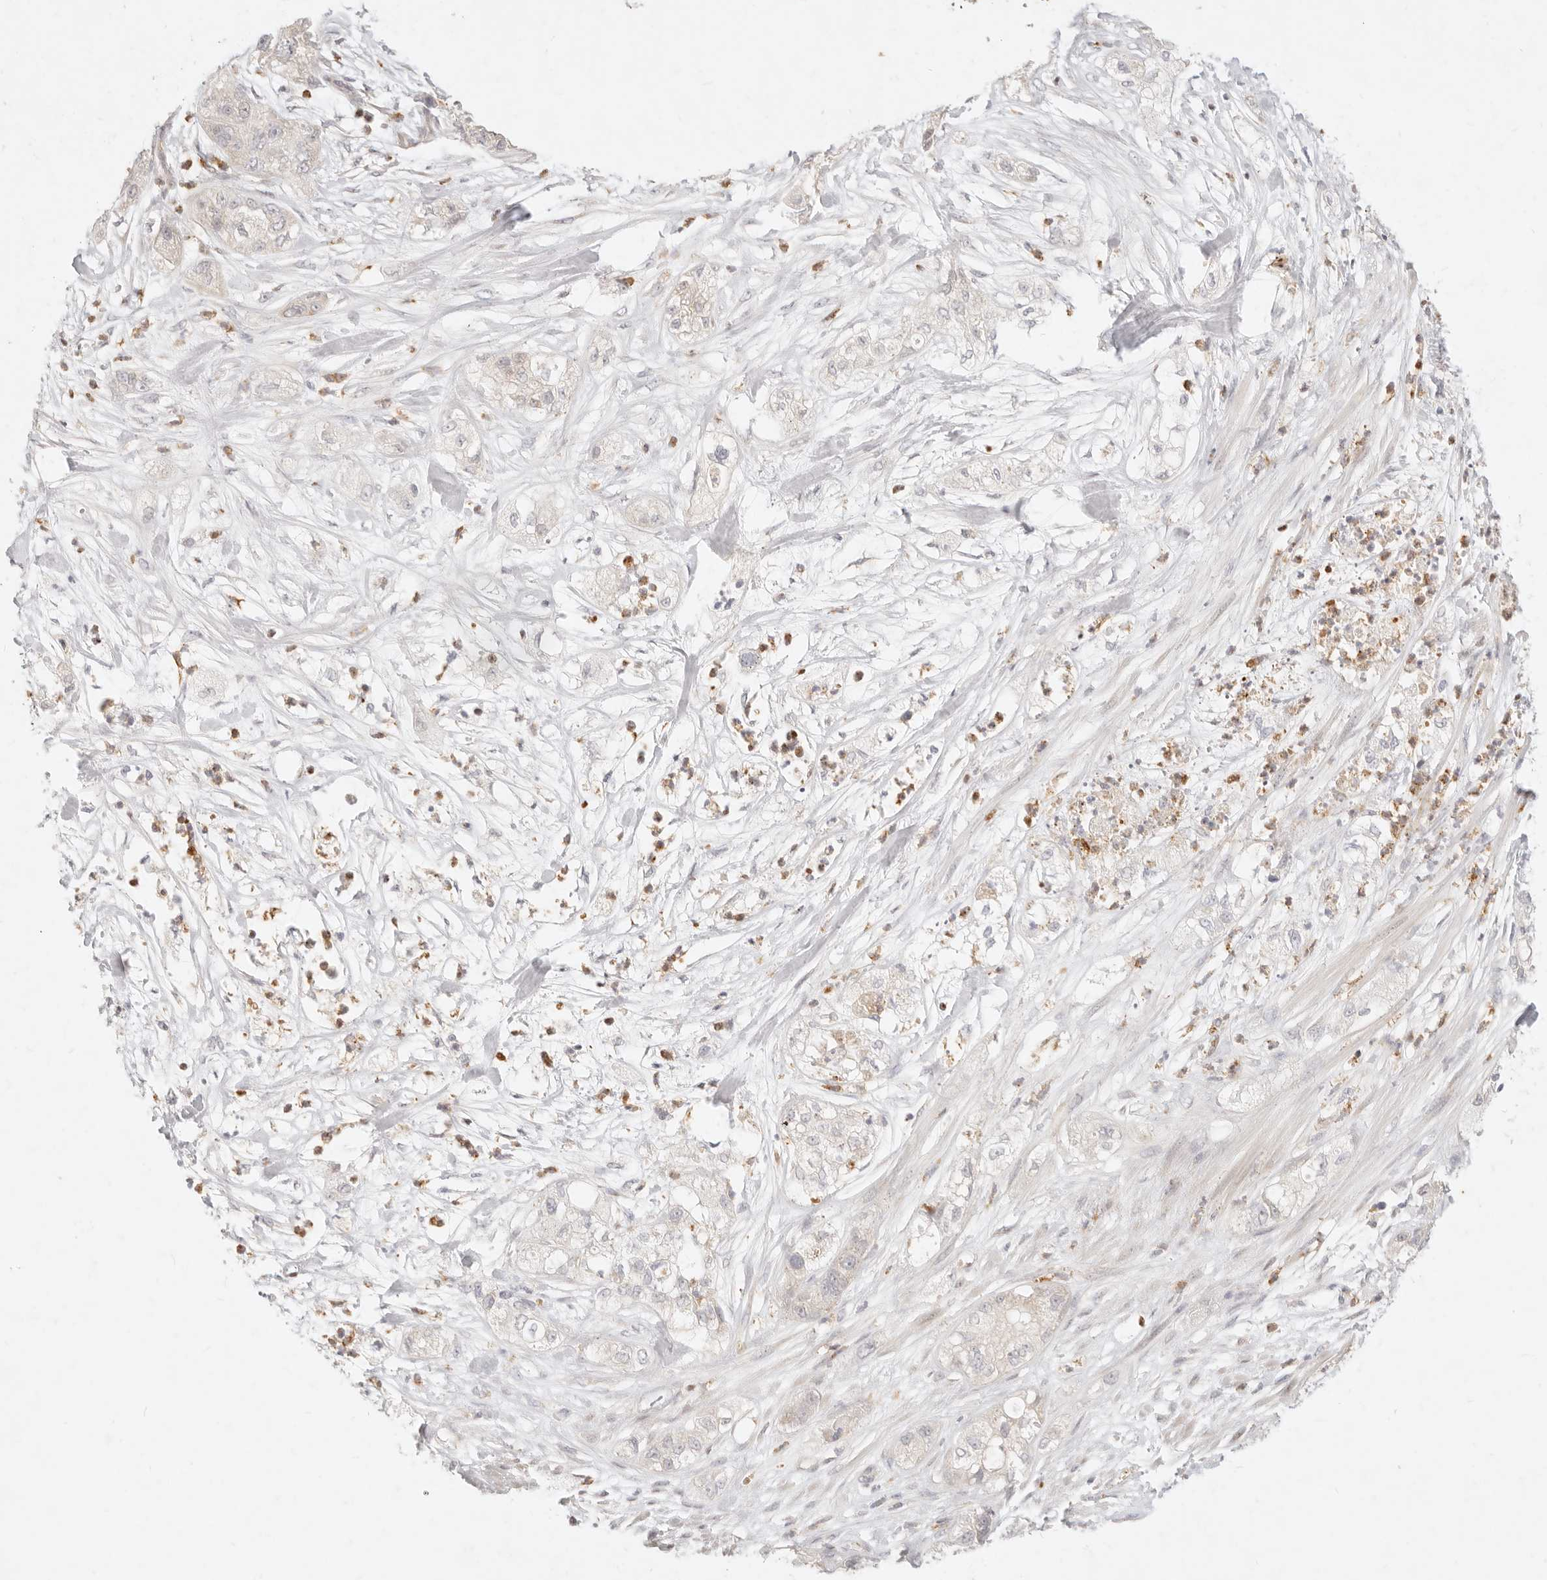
{"staining": {"intensity": "negative", "quantity": "none", "location": "none"}, "tissue": "pancreatic cancer", "cell_type": "Tumor cells", "image_type": "cancer", "snomed": [{"axis": "morphology", "description": "Adenocarcinoma, NOS"}, {"axis": "topography", "description": "Pancreas"}], "caption": "High magnification brightfield microscopy of pancreatic cancer stained with DAB (3,3'-diaminobenzidine) (brown) and counterstained with hematoxylin (blue): tumor cells show no significant positivity.", "gene": "ASCL3", "patient": {"sex": "female", "age": 78}}